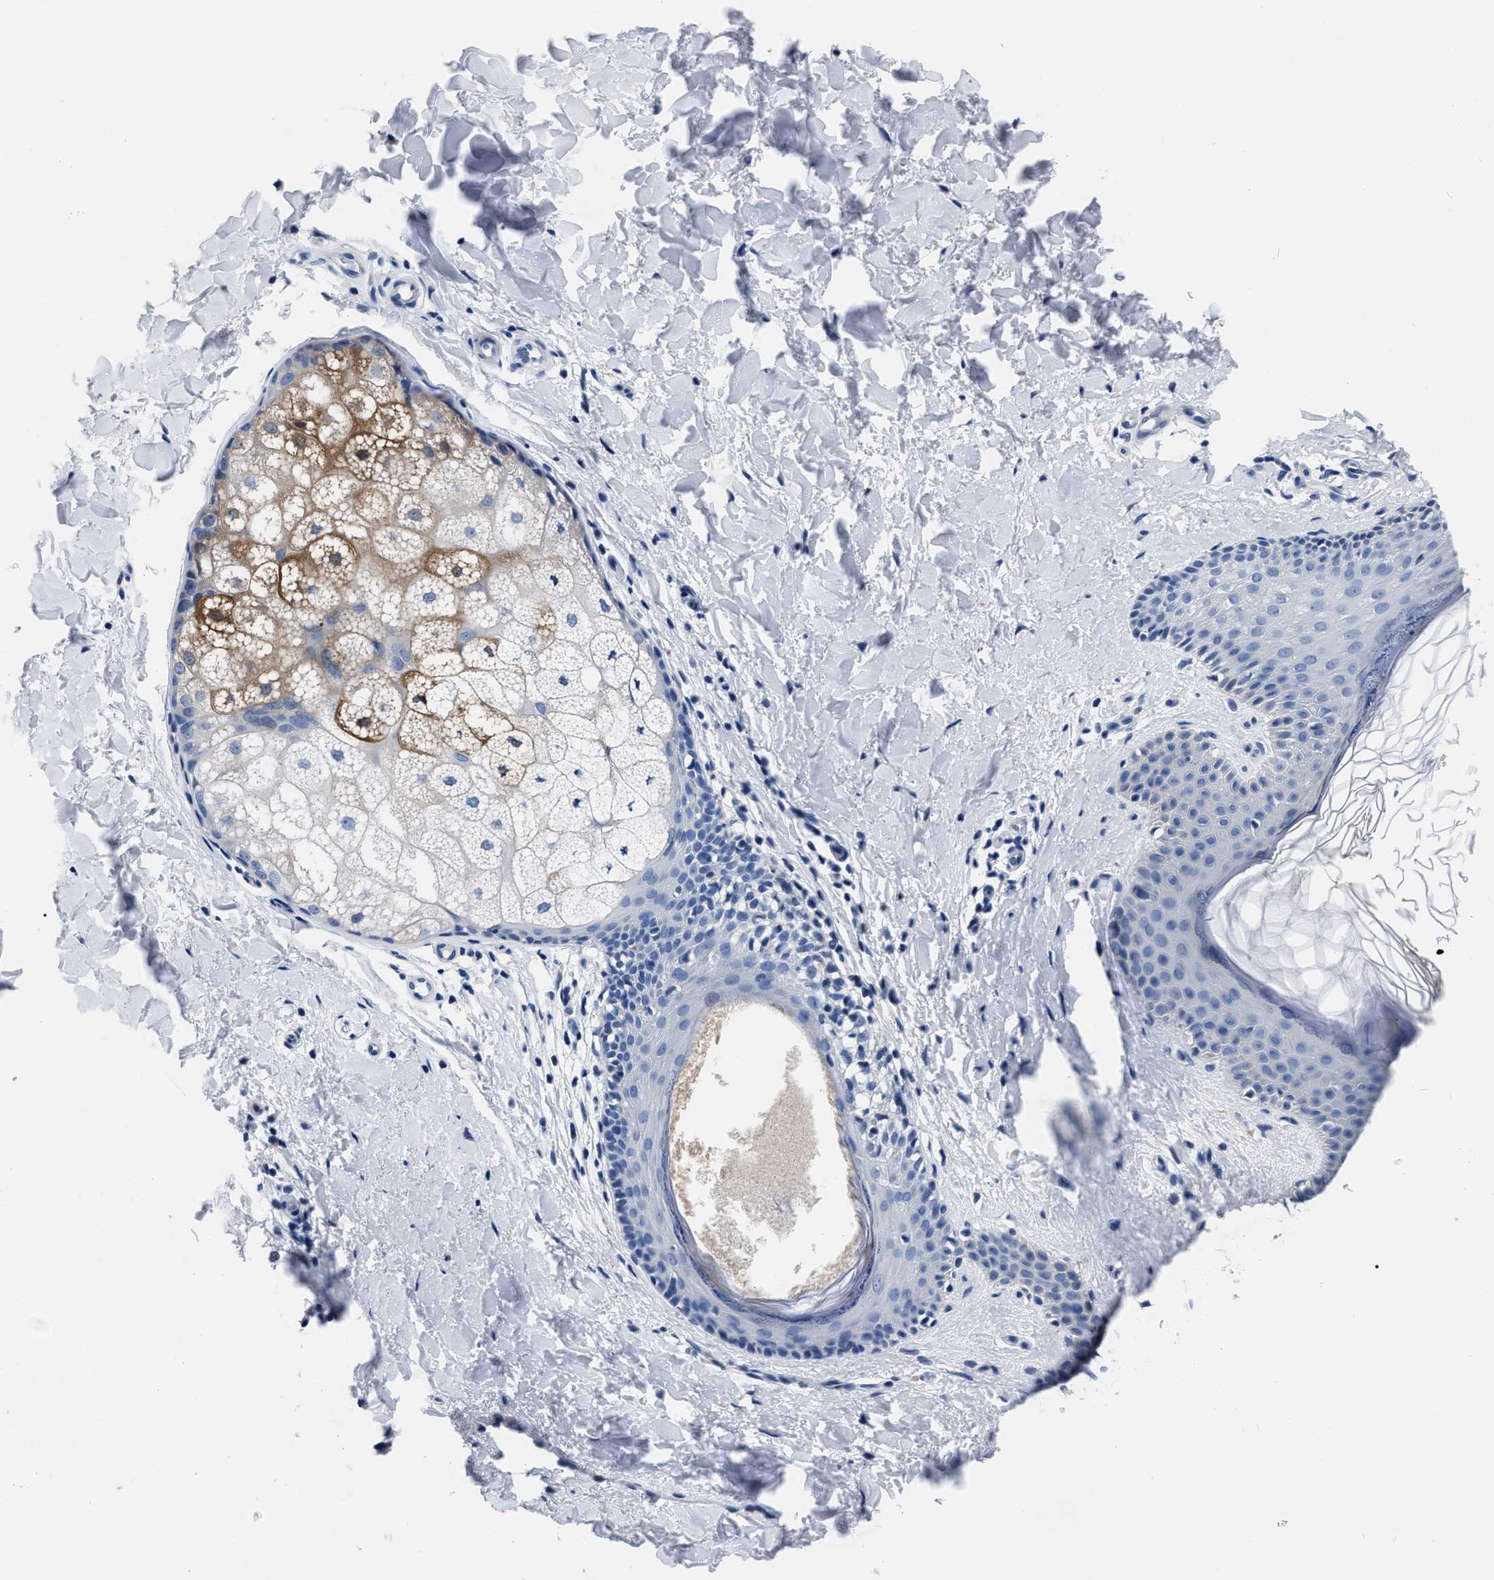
{"staining": {"intensity": "negative", "quantity": "none", "location": "none"}, "tissue": "skin", "cell_type": "Fibroblasts", "image_type": "normal", "snomed": [{"axis": "morphology", "description": "Normal tissue, NOS"}, {"axis": "morphology", "description": "Malignant melanoma, Metastatic site"}, {"axis": "topography", "description": "Skin"}], "caption": "Skin stained for a protein using immunohistochemistry exhibits no expression fibroblasts.", "gene": "MOV10L1", "patient": {"sex": "male", "age": 41}}